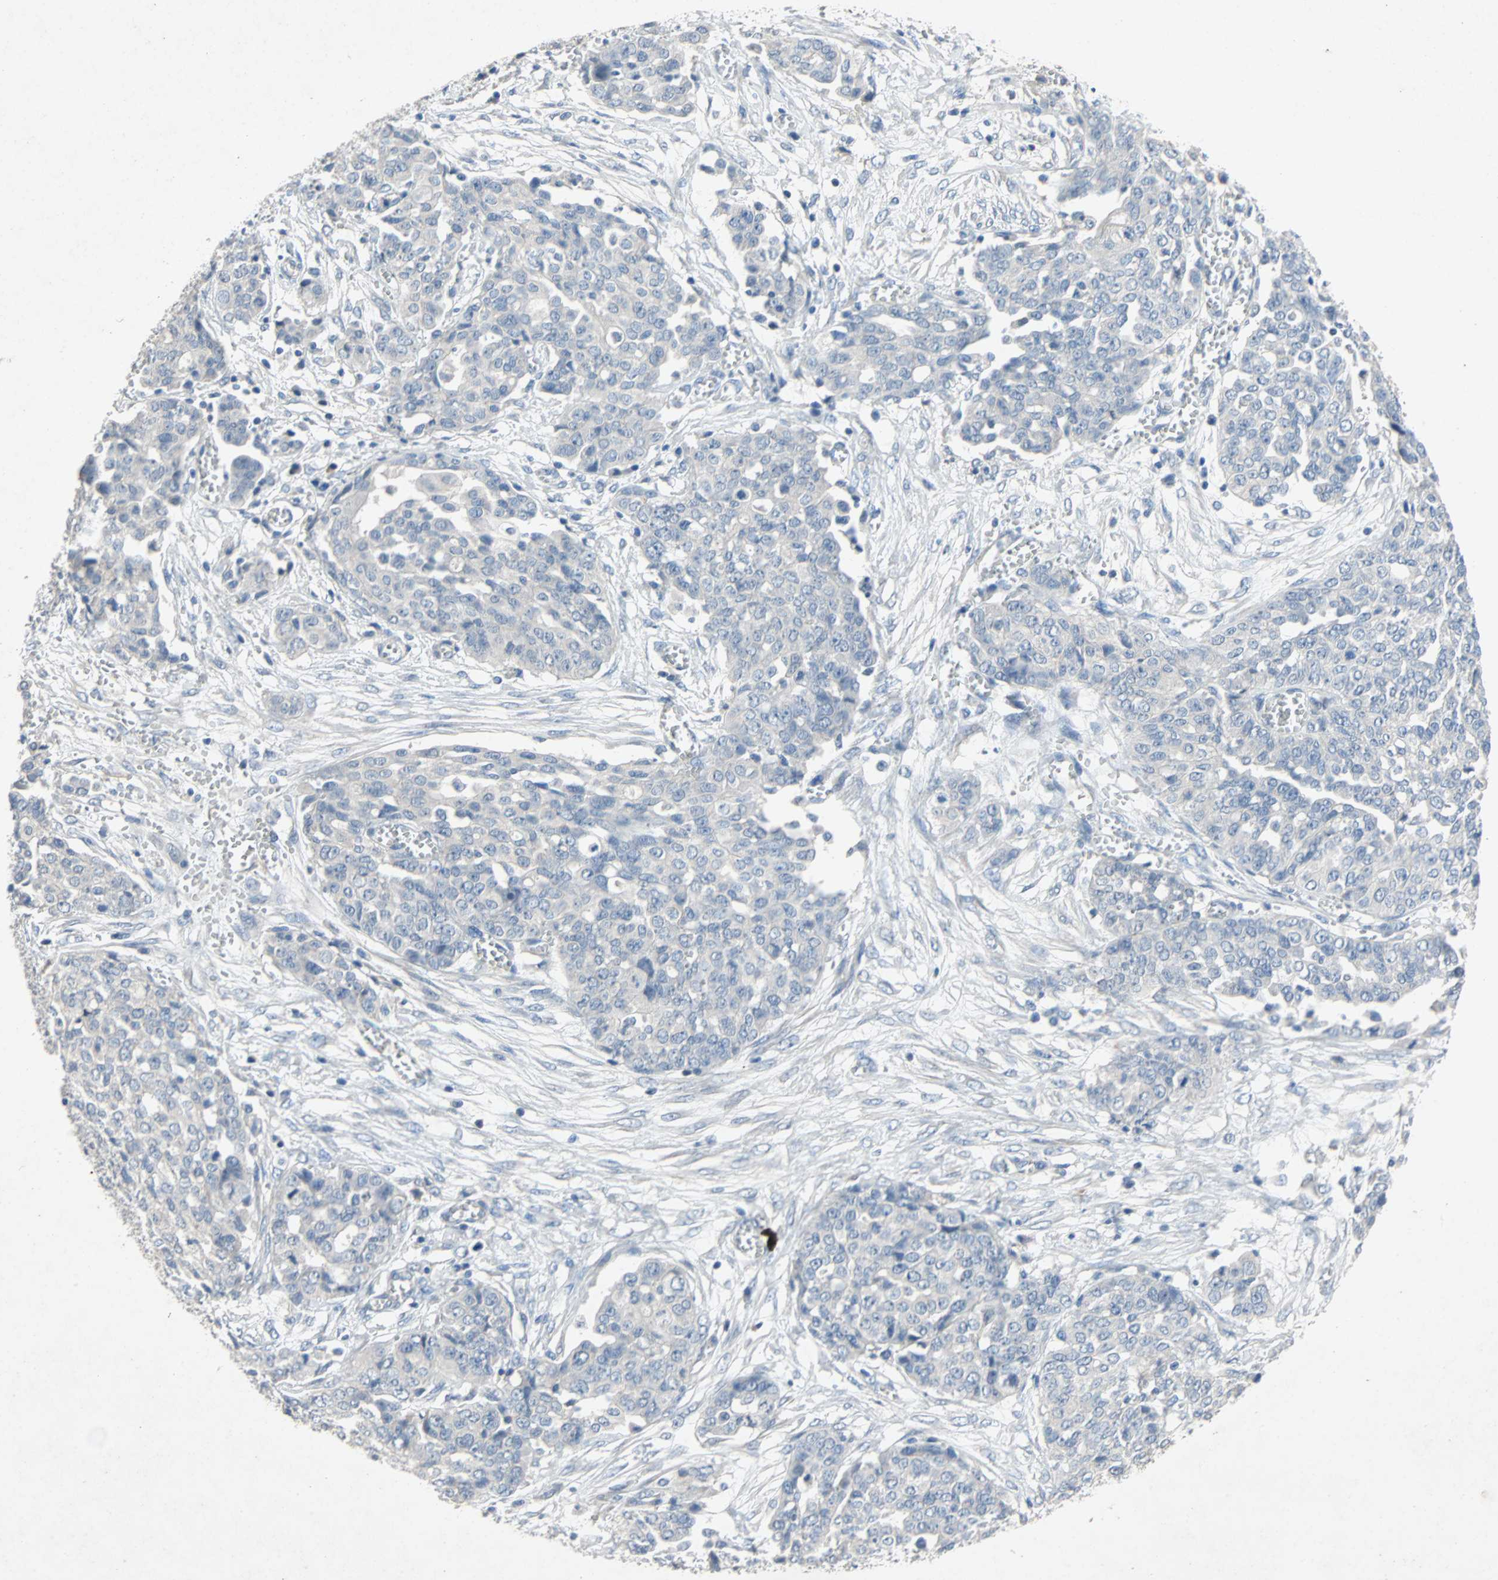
{"staining": {"intensity": "negative", "quantity": "none", "location": "none"}, "tissue": "ovarian cancer", "cell_type": "Tumor cells", "image_type": "cancer", "snomed": [{"axis": "morphology", "description": "Cystadenocarcinoma, serous, NOS"}, {"axis": "topography", "description": "Soft tissue"}, {"axis": "topography", "description": "Ovary"}], "caption": "IHC micrograph of serous cystadenocarcinoma (ovarian) stained for a protein (brown), which displays no positivity in tumor cells.", "gene": "PCDHB2", "patient": {"sex": "female", "age": 57}}